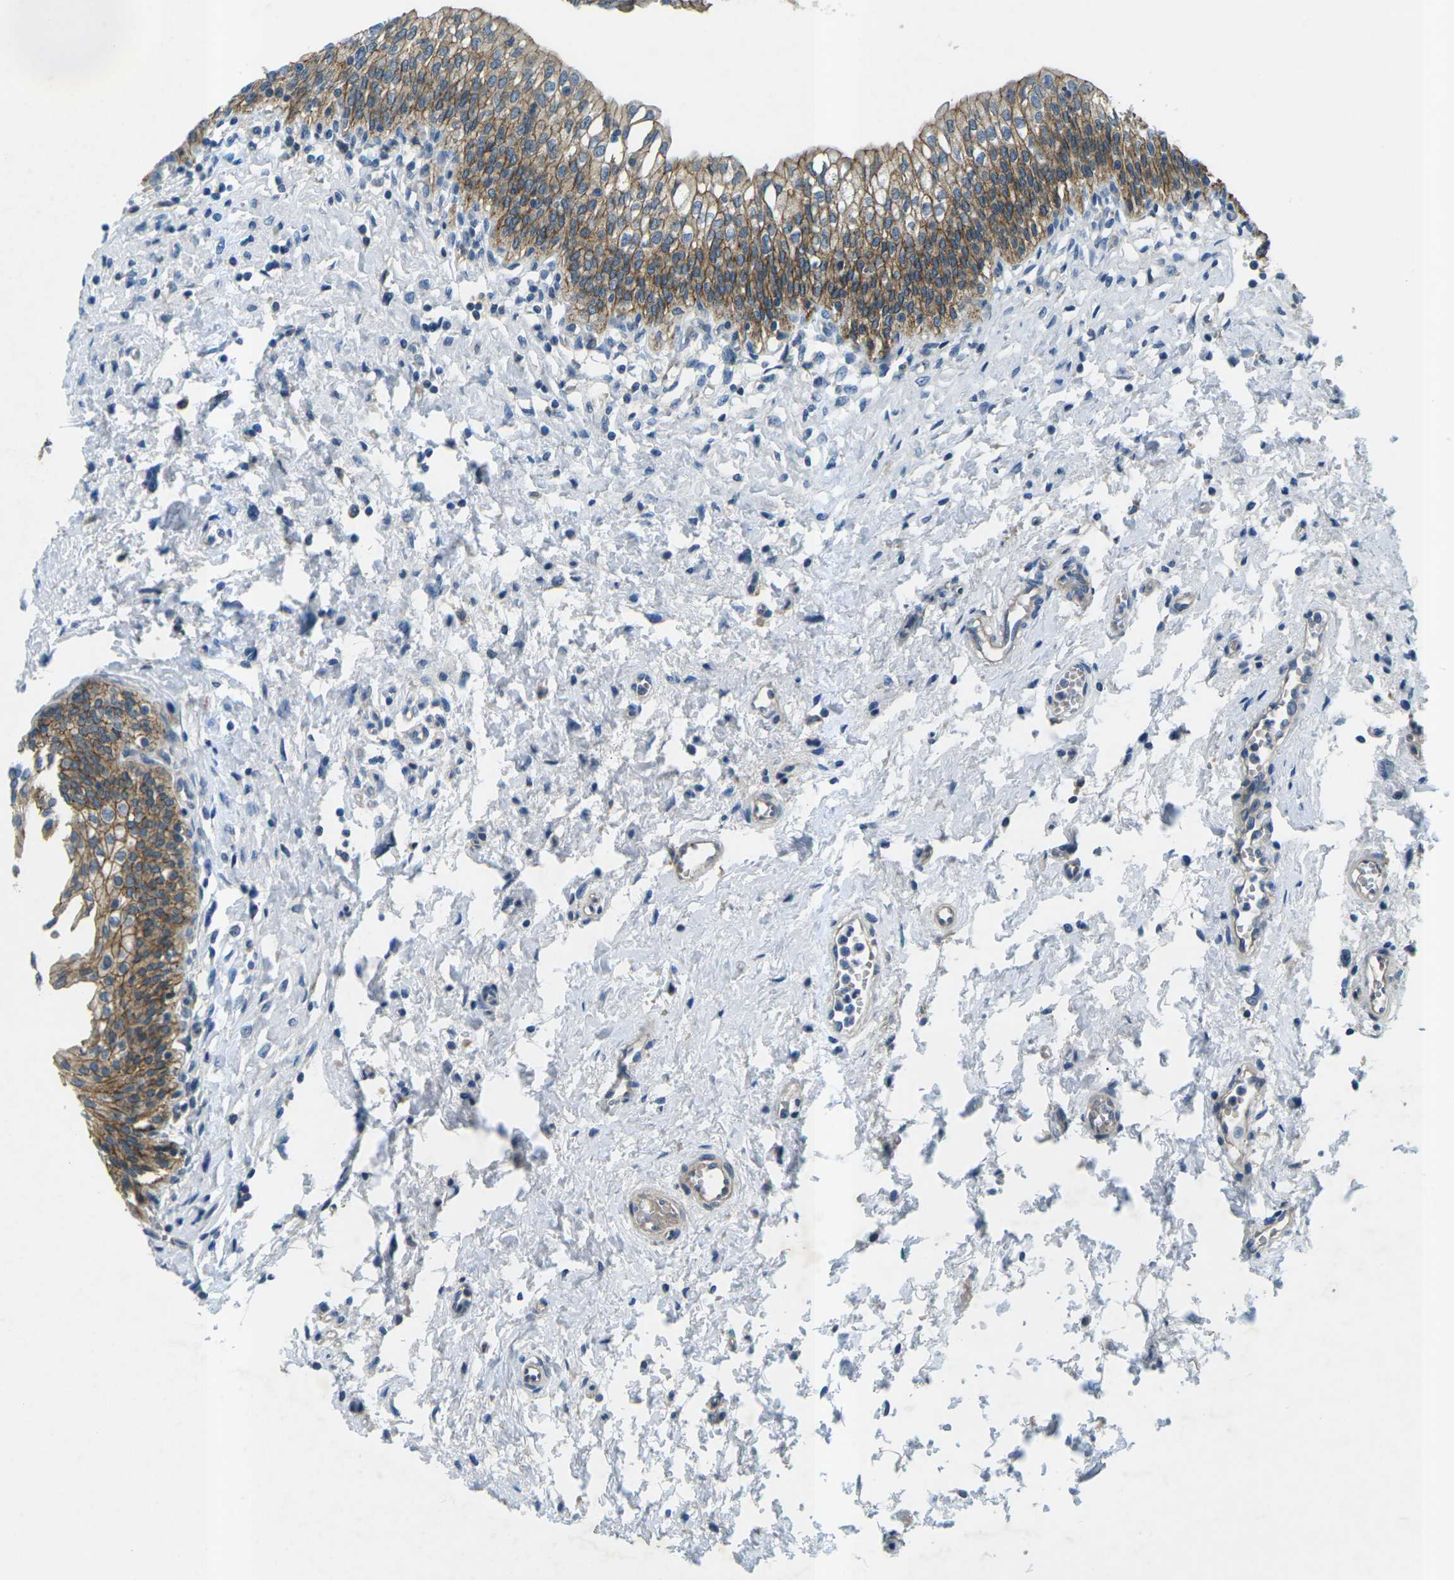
{"staining": {"intensity": "moderate", "quantity": ">75%", "location": "cytoplasmic/membranous"}, "tissue": "urinary bladder", "cell_type": "Urothelial cells", "image_type": "normal", "snomed": [{"axis": "morphology", "description": "Normal tissue, NOS"}, {"axis": "topography", "description": "Urinary bladder"}], "caption": "Immunohistochemical staining of unremarkable urinary bladder exhibits medium levels of moderate cytoplasmic/membranous expression in about >75% of urothelial cells.", "gene": "CTNND1", "patient": {"sex": "male", "age": 55}}